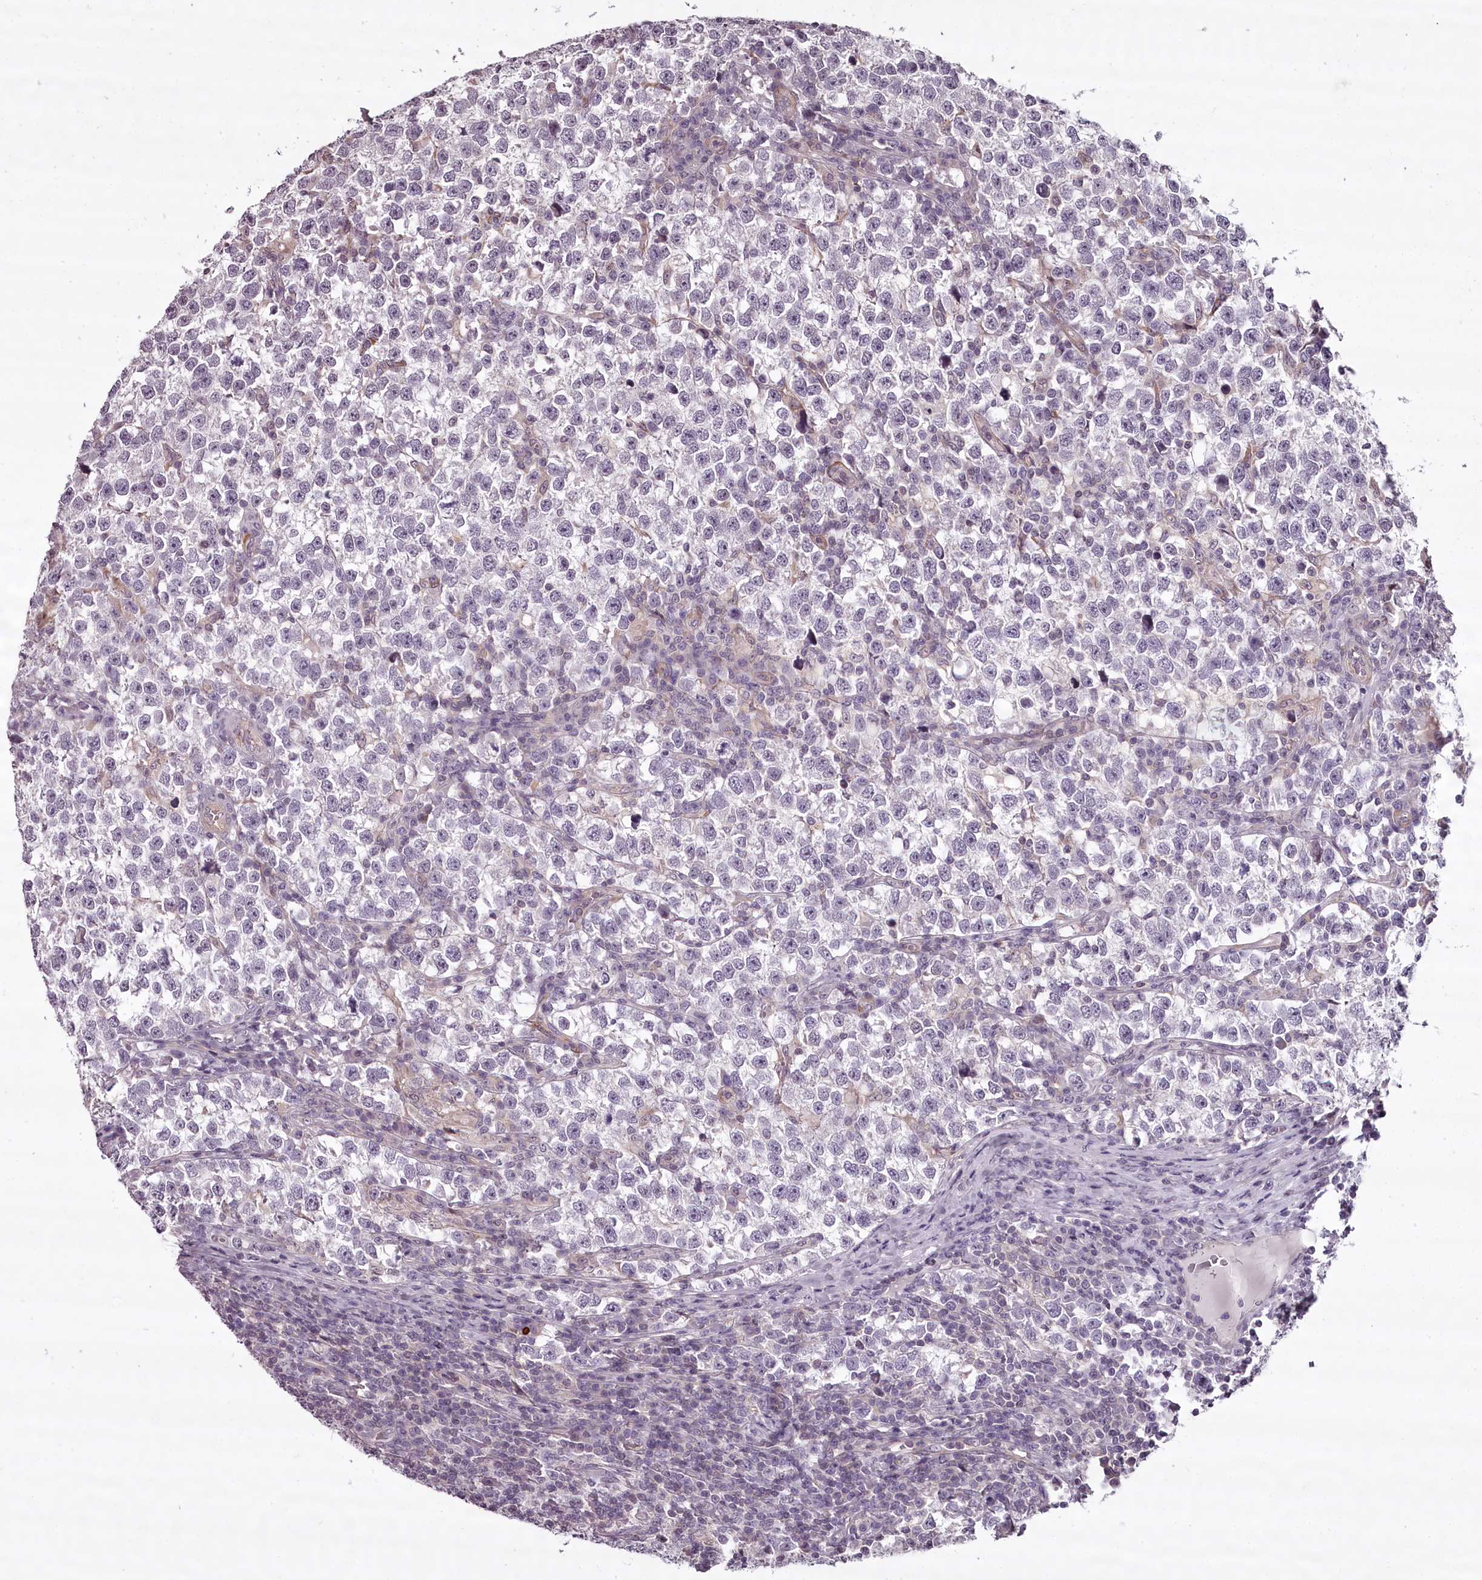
{"staining": {"intensity": "negative", "quantity": "none", "location": "none"}, "tissue": "testis cancer", "cell_type": "Tumor cells", "image_type": "cancer", "snomed": [{"axis": "morphology", "description": "Normal tissue, NOS"}, {"axis": "morphology", "description": "Seminoma, NOS"}, {"axis": "topography", "description": "Testis"}], "caption": "Tumor cells are negative for brown protein staining in seminoma (testis). Brightfield microscopy of IHC stained with DAB (brown) and hematoxylin (blue), captured at high magnification.", "gene": "CCDC92", "patient": {"sex": "male", "age": 43}}